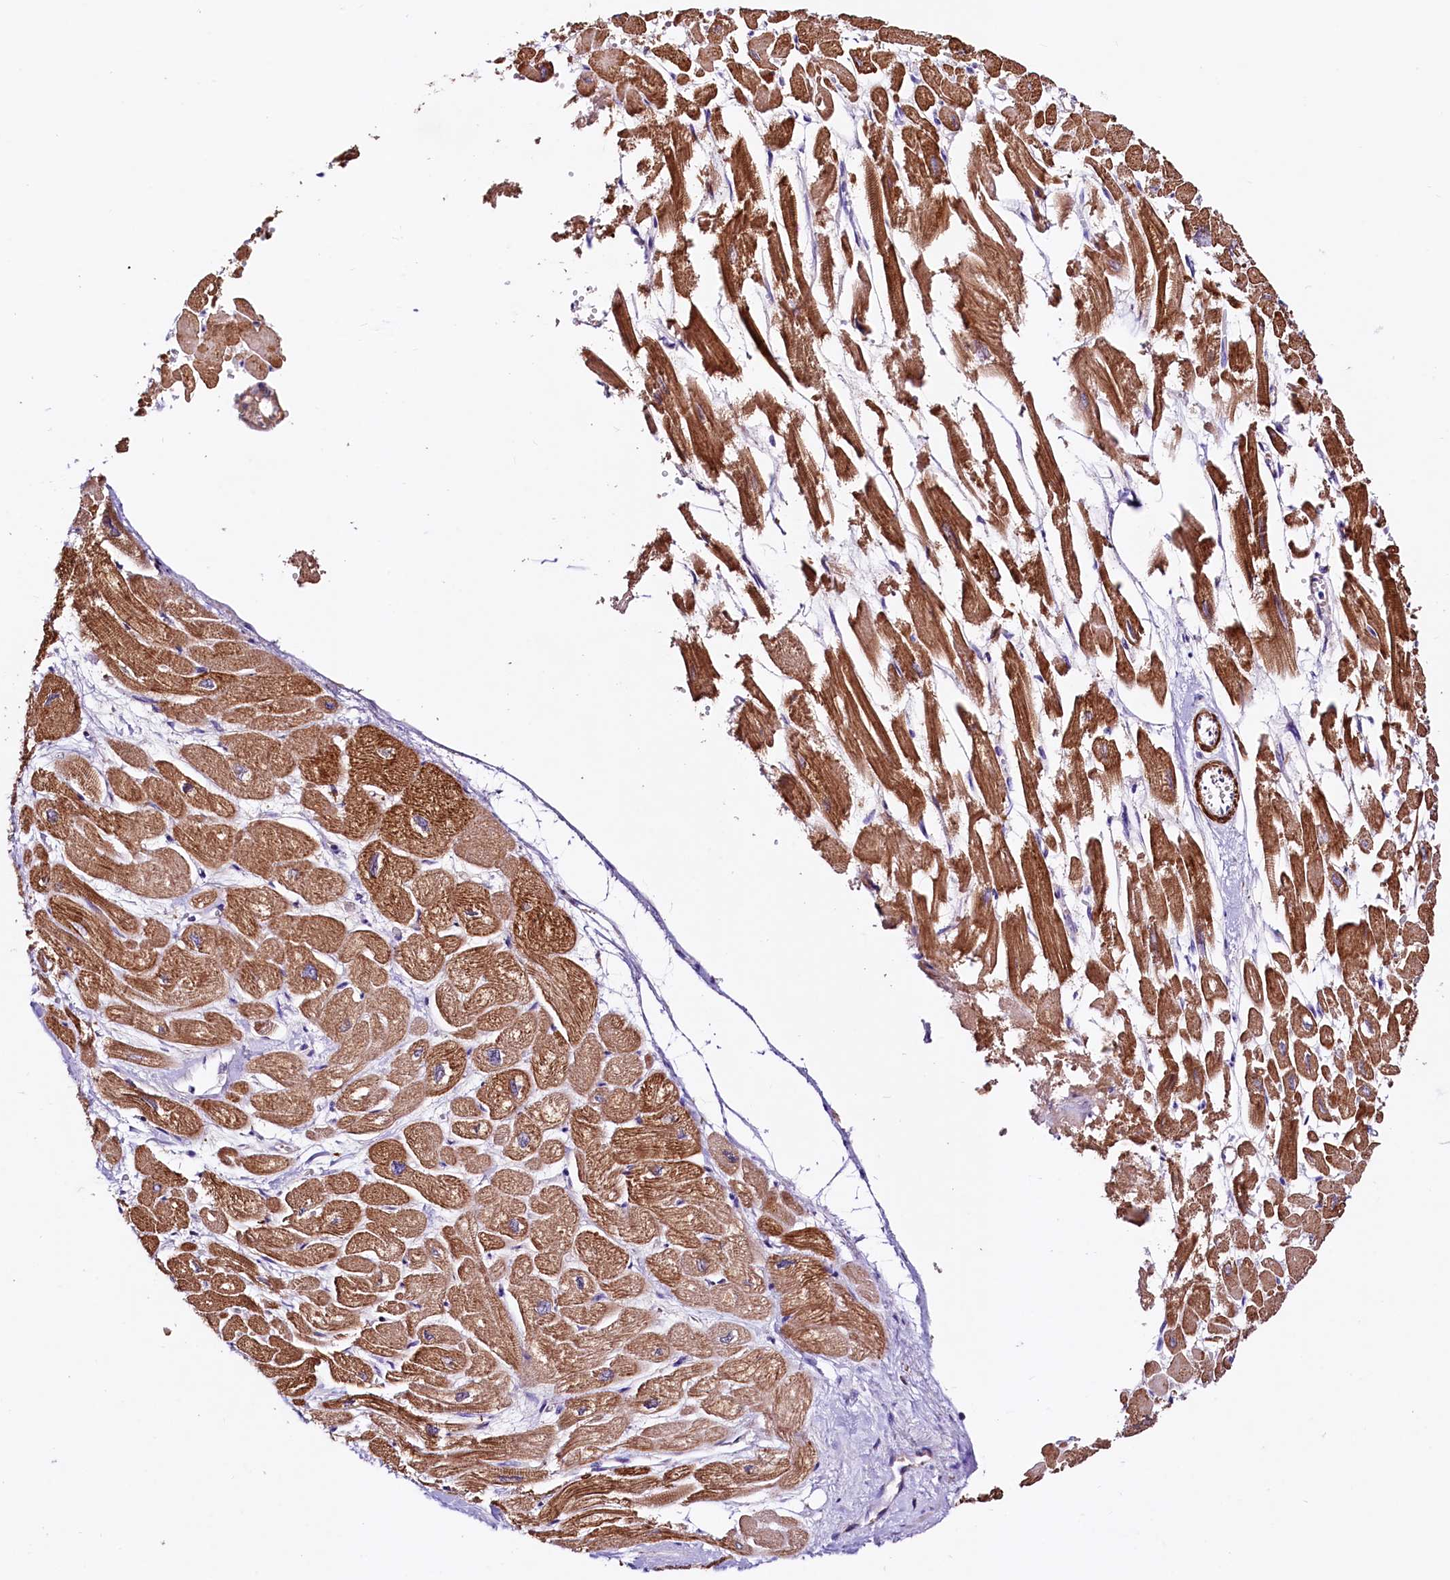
{"staining": {"intensity": "moderate", "quantity": ">75%", "location": "cytoplasmic/membranous"}, "tissue": "heart muscle", "cell_type": "Cardiomyocytes", "image_type": "normal", "snomed": [{"axis": "morphology", "description": "Normal tissue, NOS"}, {"axis": "topography", "description": "Heart"}], "caption": "Immunohistochemistry image of benign heart muscle: heart muscle stained using IHC reveals medium levels of moderate protein expression localized specifically in the cytoplasmic/membranous of cardiomyocytes, appearing as a cytoplasmic/membranous brown color.", "gene": "CIAO3", "patient": {"sex": "male", "age": 54}}